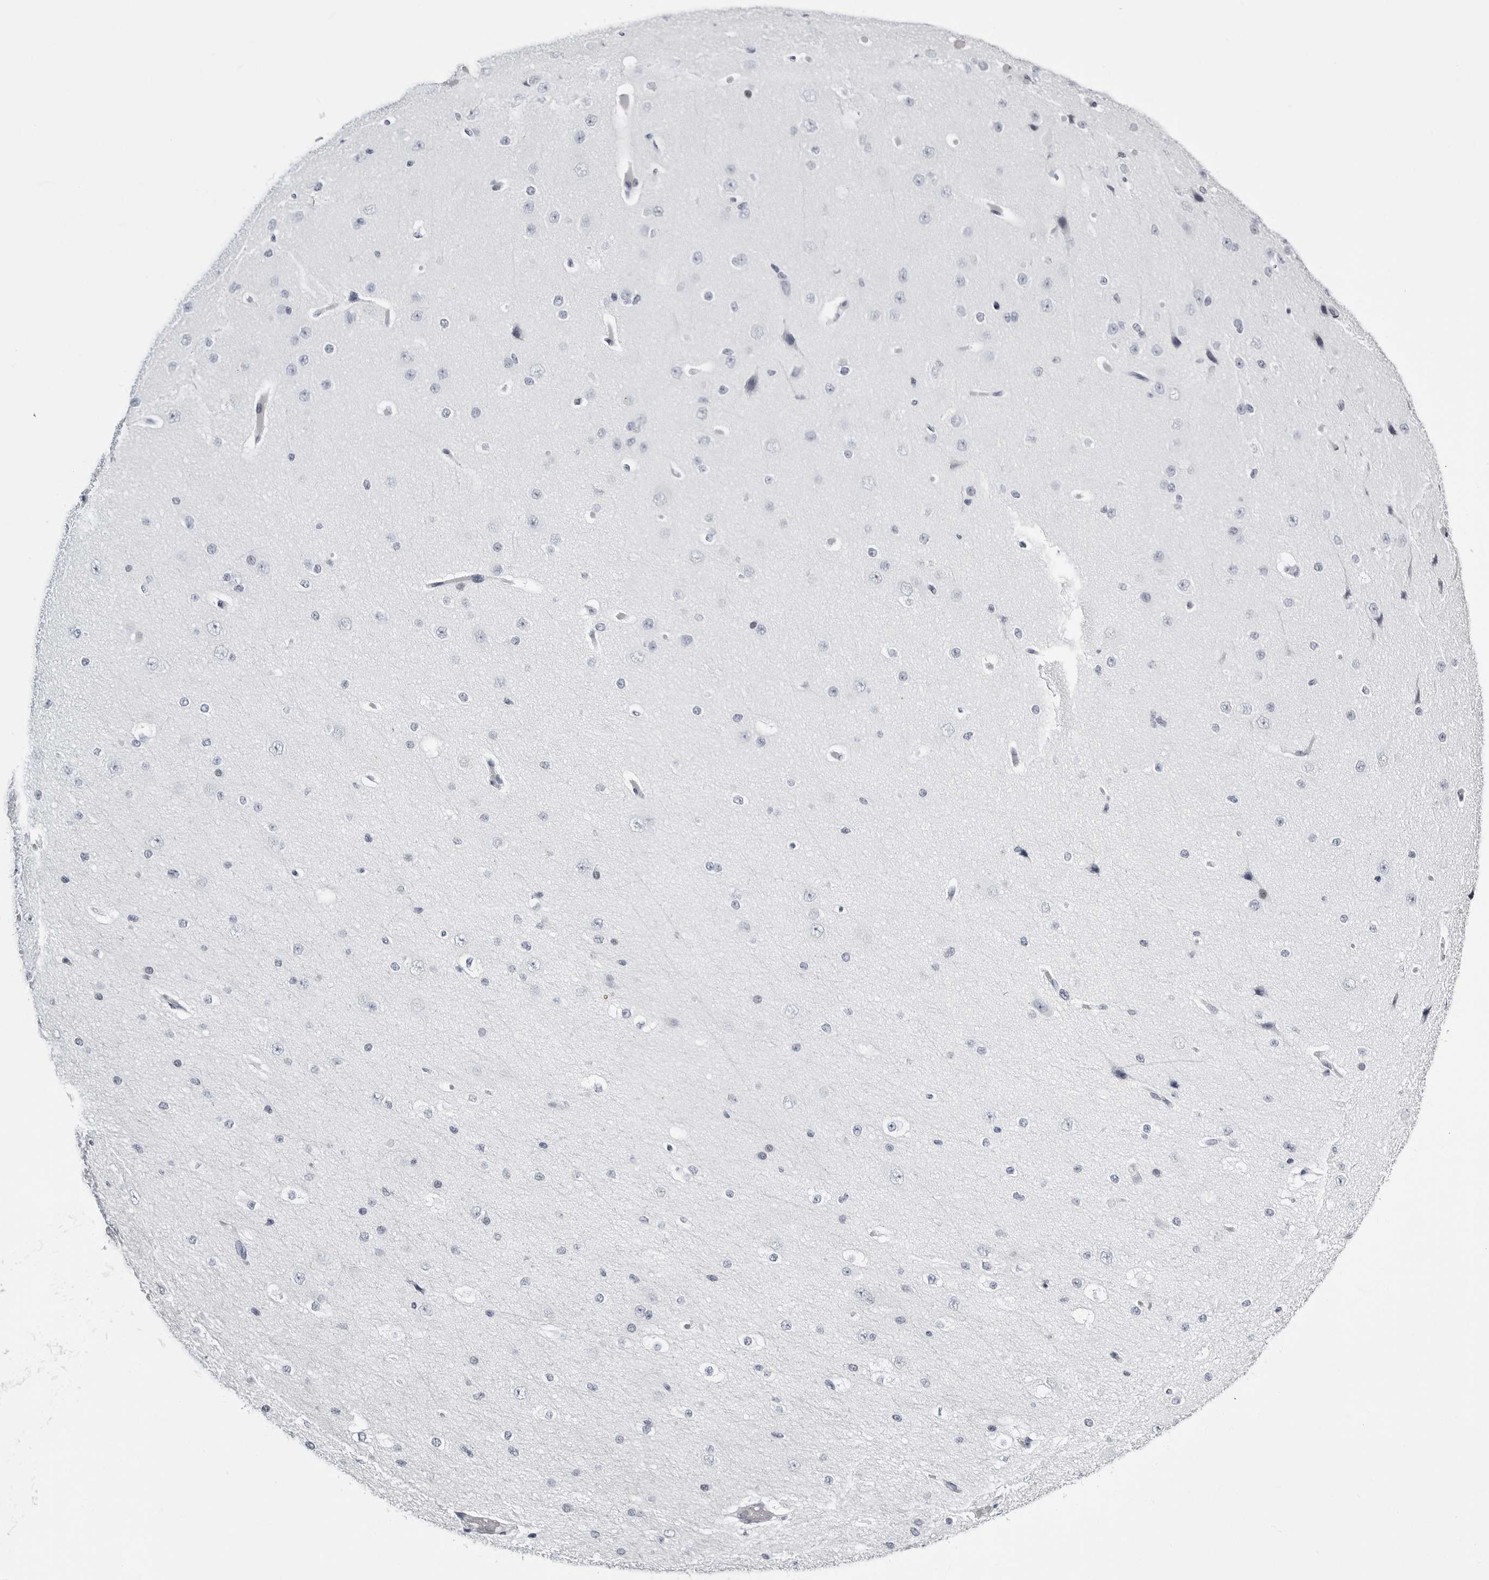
{"staining": {"intensity": "weak", "quantity": "25%-75%", "location": "nuclear"}, "tissue": "cerebral cortex", "cell_type": "Endothelial cells", "image_type": "normal", "snomed": [{"axis": "morphology", "description": "Normal tissue, NOS"}, {"axis": "morphology", "description": "Developmental malformation"}, {"axis": "topography", "description": "Cerebral cortex"}], "caption": "The histopathology image demonstrates immunohistochemical staining of normal cerebral cortex. There is weak nuclear staining is seen in about 25%-75% of endothelial cells.", "gene": "VEZF1", "patient": {"sex": "female", "age": 30}}